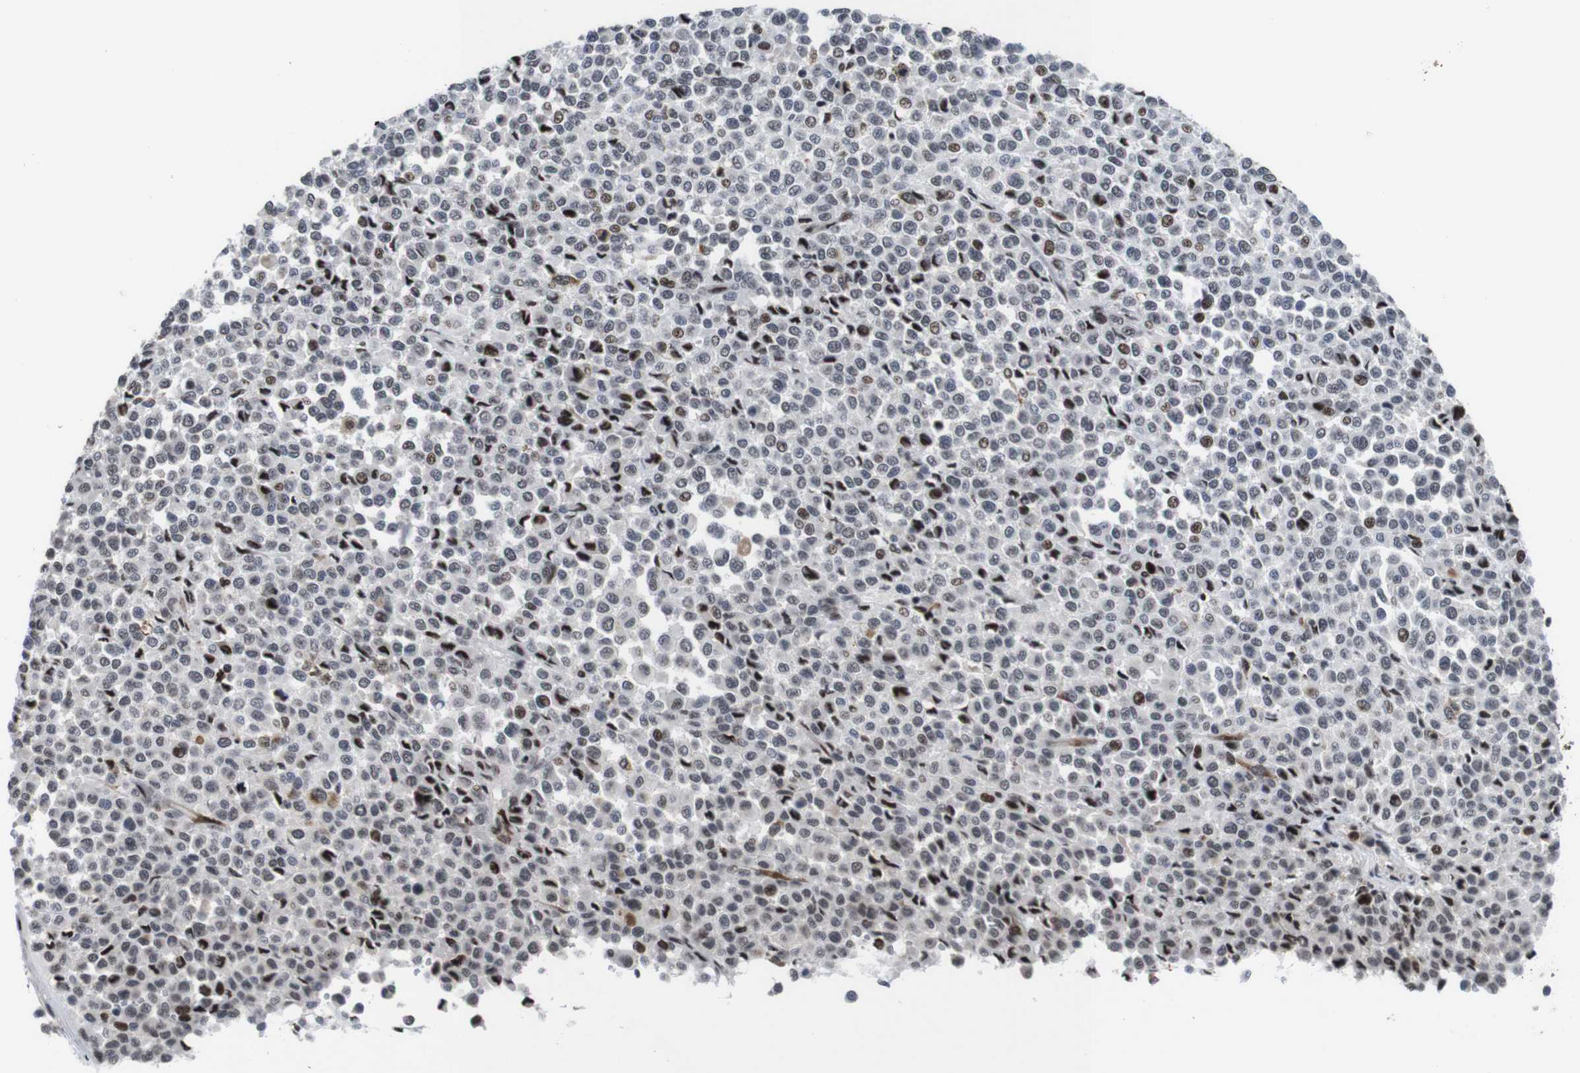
{"staining": {"intensity": "moderate", "quantity": "<25%", "location": "nuclear"}, "tissue": "melanoma", "cell_type": "Tumor cells", "image_type": "cancer", "snomed": [{"axis": "morphology", "description": "Malignant melanoma, Metastatic site"}, {"axis": "topography", "description": "Pancreas"}], "caption": "This photomicrograph exhibits melanoma stained with immunohistochemistry to label a protein in brown. The nuclear of tumor cells show moderate positivity for the protein. Nuclei are counter-stained blue.", "gene": "EIF4G1", "patient": {"sex": "female", "age": 30}}